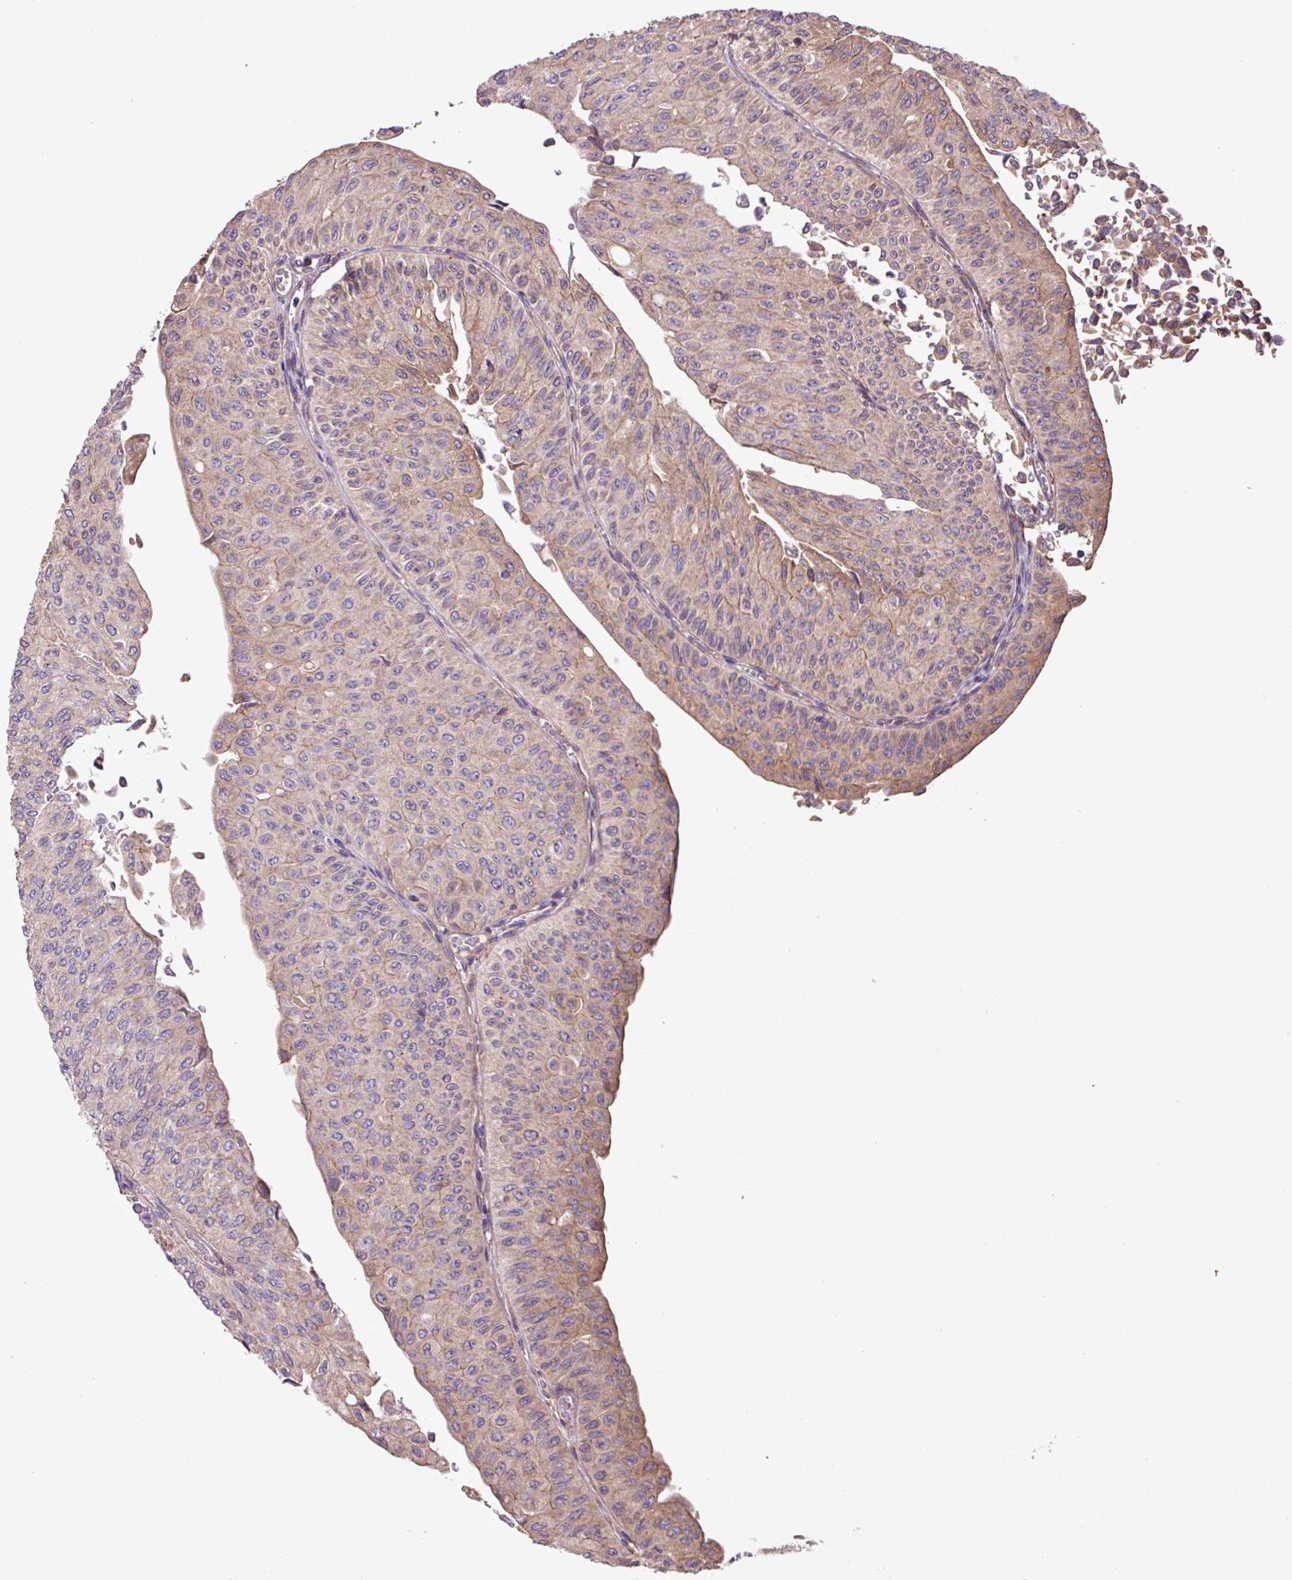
{"staining": {"intensity": "weak", "quantity": "25%-75%", "location": "cytoplasmic/membranous"}, "tissue": "urothelial cancer", "cell_type": "Tumor cells", "image_type": "cancer", "snomed": [{"axis": "morphology", "description": "Urothelial carcinoma, NOS"}, {"axis": "topography", "description": "Urinary bladder"}], "caption": "Protein analysis of urothelial cancer tissue displays weak cytoplasmic/membranous staining in about 25%-75% of tumor cells.", "gene": "MEGF6", "patient": {"sex": "male", "age": 59}}